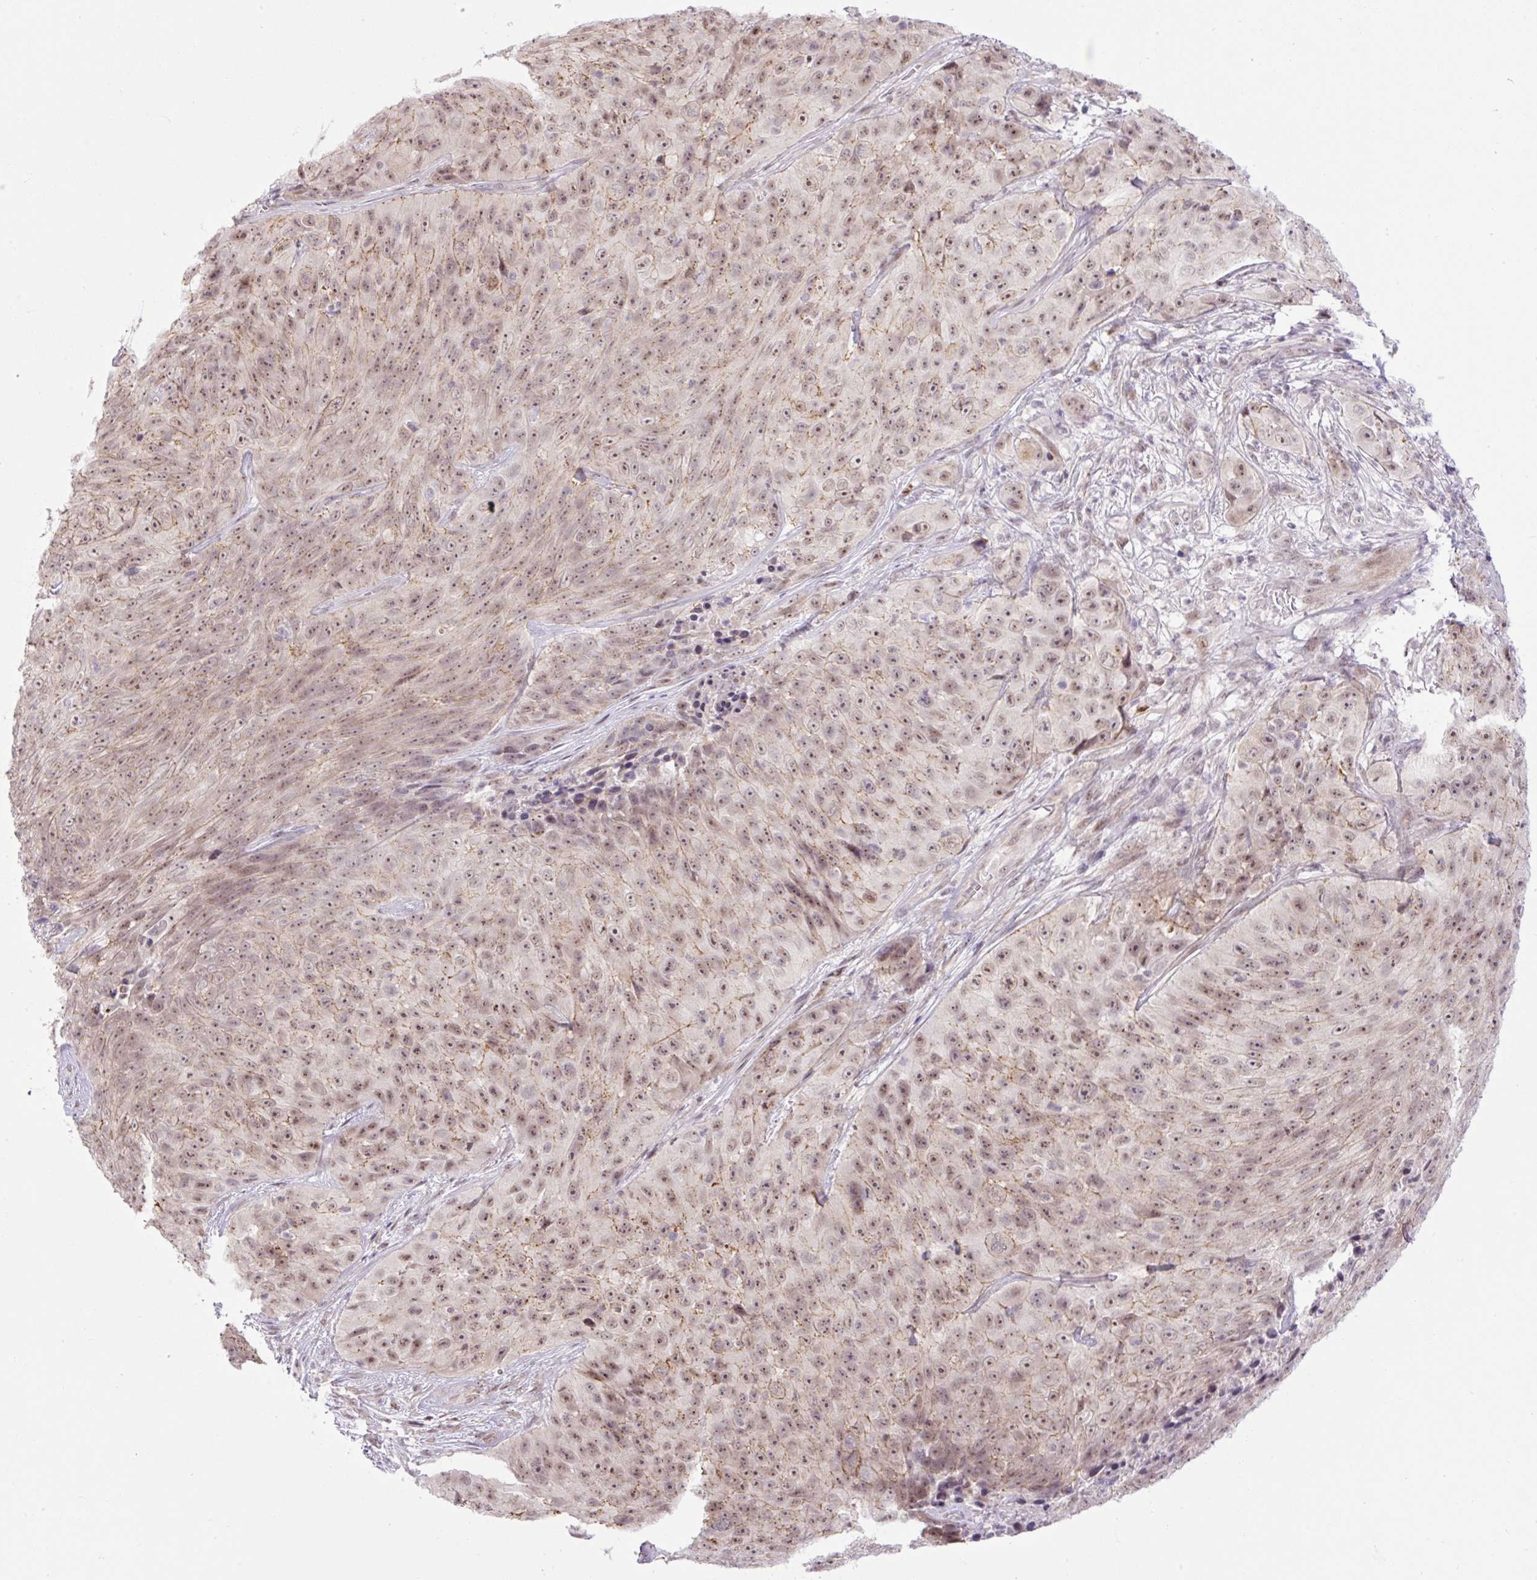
{"staining": {"intensity": "moderate", "quantity": ">75%", "location": "nuclear"}, "tissue": "skin cancer", "cell_type": "Tumor cells", "image_type": "cancer", "snomed": [{"axis": "morphology", "description": "Squamous cell carcinoma, NOS"}, {"axis": "topography", "description": "Skin"}], "caption": "Immunohistochemistry (IHC) photomicrograph of neoplastic tissue: skin cancer (squamous cell carcinoma) stained using immunohistochemistry (IHC) reveals medium levels of moderate protein expression localized specifically in the nuclear of tumor cells, appearing as a nuclear brown color.", "gene": "ICE1", "patient": {"sex": "female", "age": 87}}